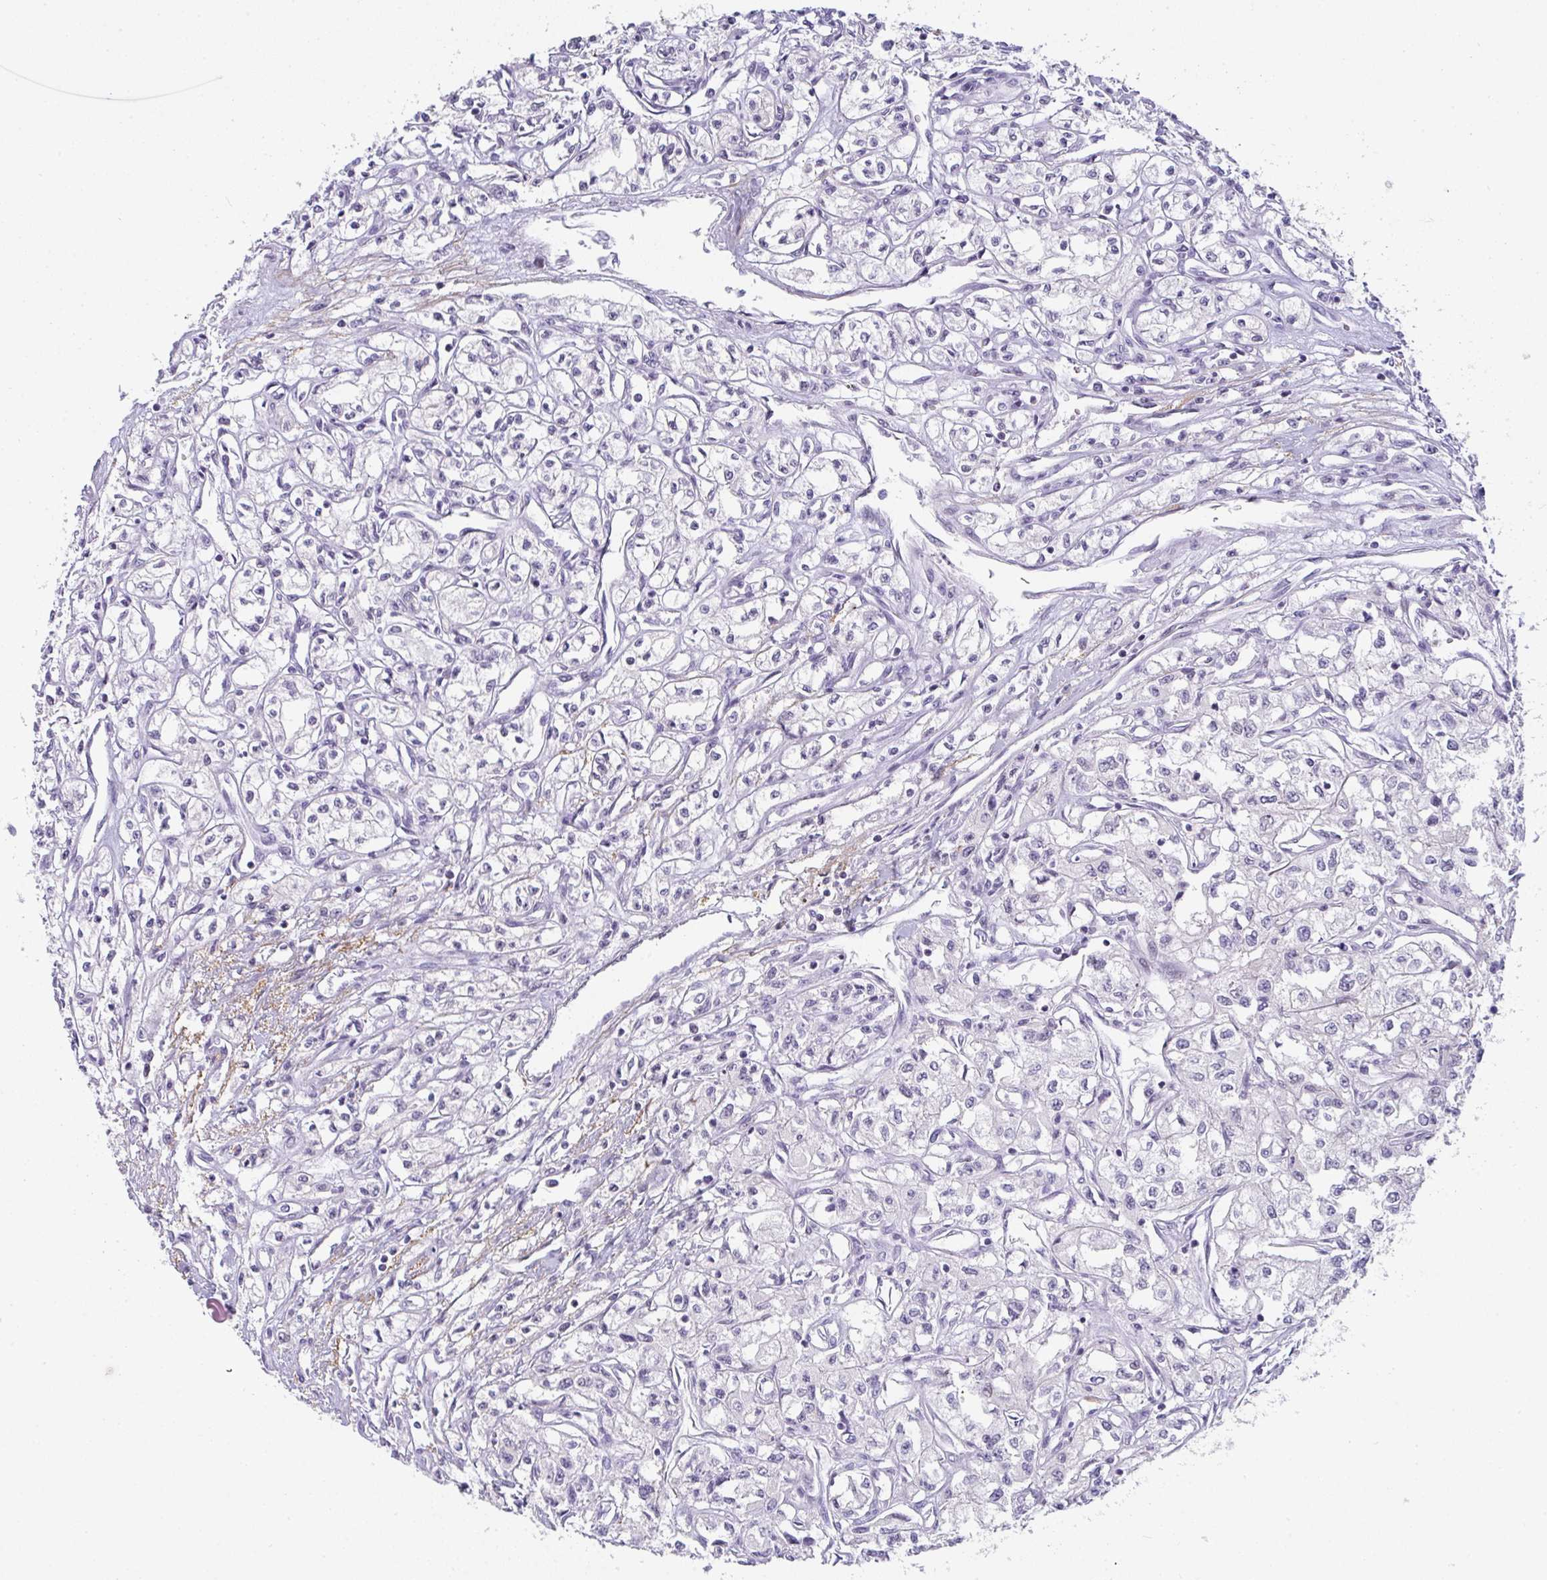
{"staining": {"intensity": "negative", "quantity": "none", "location": "none"}, "tissue": "renal cancer", "cell_type": "Tumor cells", "image_type": "cancer", "snomed": [{"axis": "morphology", "description": "Adenocarcinoma, NOS"}, {"axis": "topography", "description": "Kidney"}], "caption": "Immunohistochemical staining of human renal adenocarcinoma reveals no significant expression in tumor cells.", "gene": "TNMD", "patient": {"sex": "male", "age": 56}}